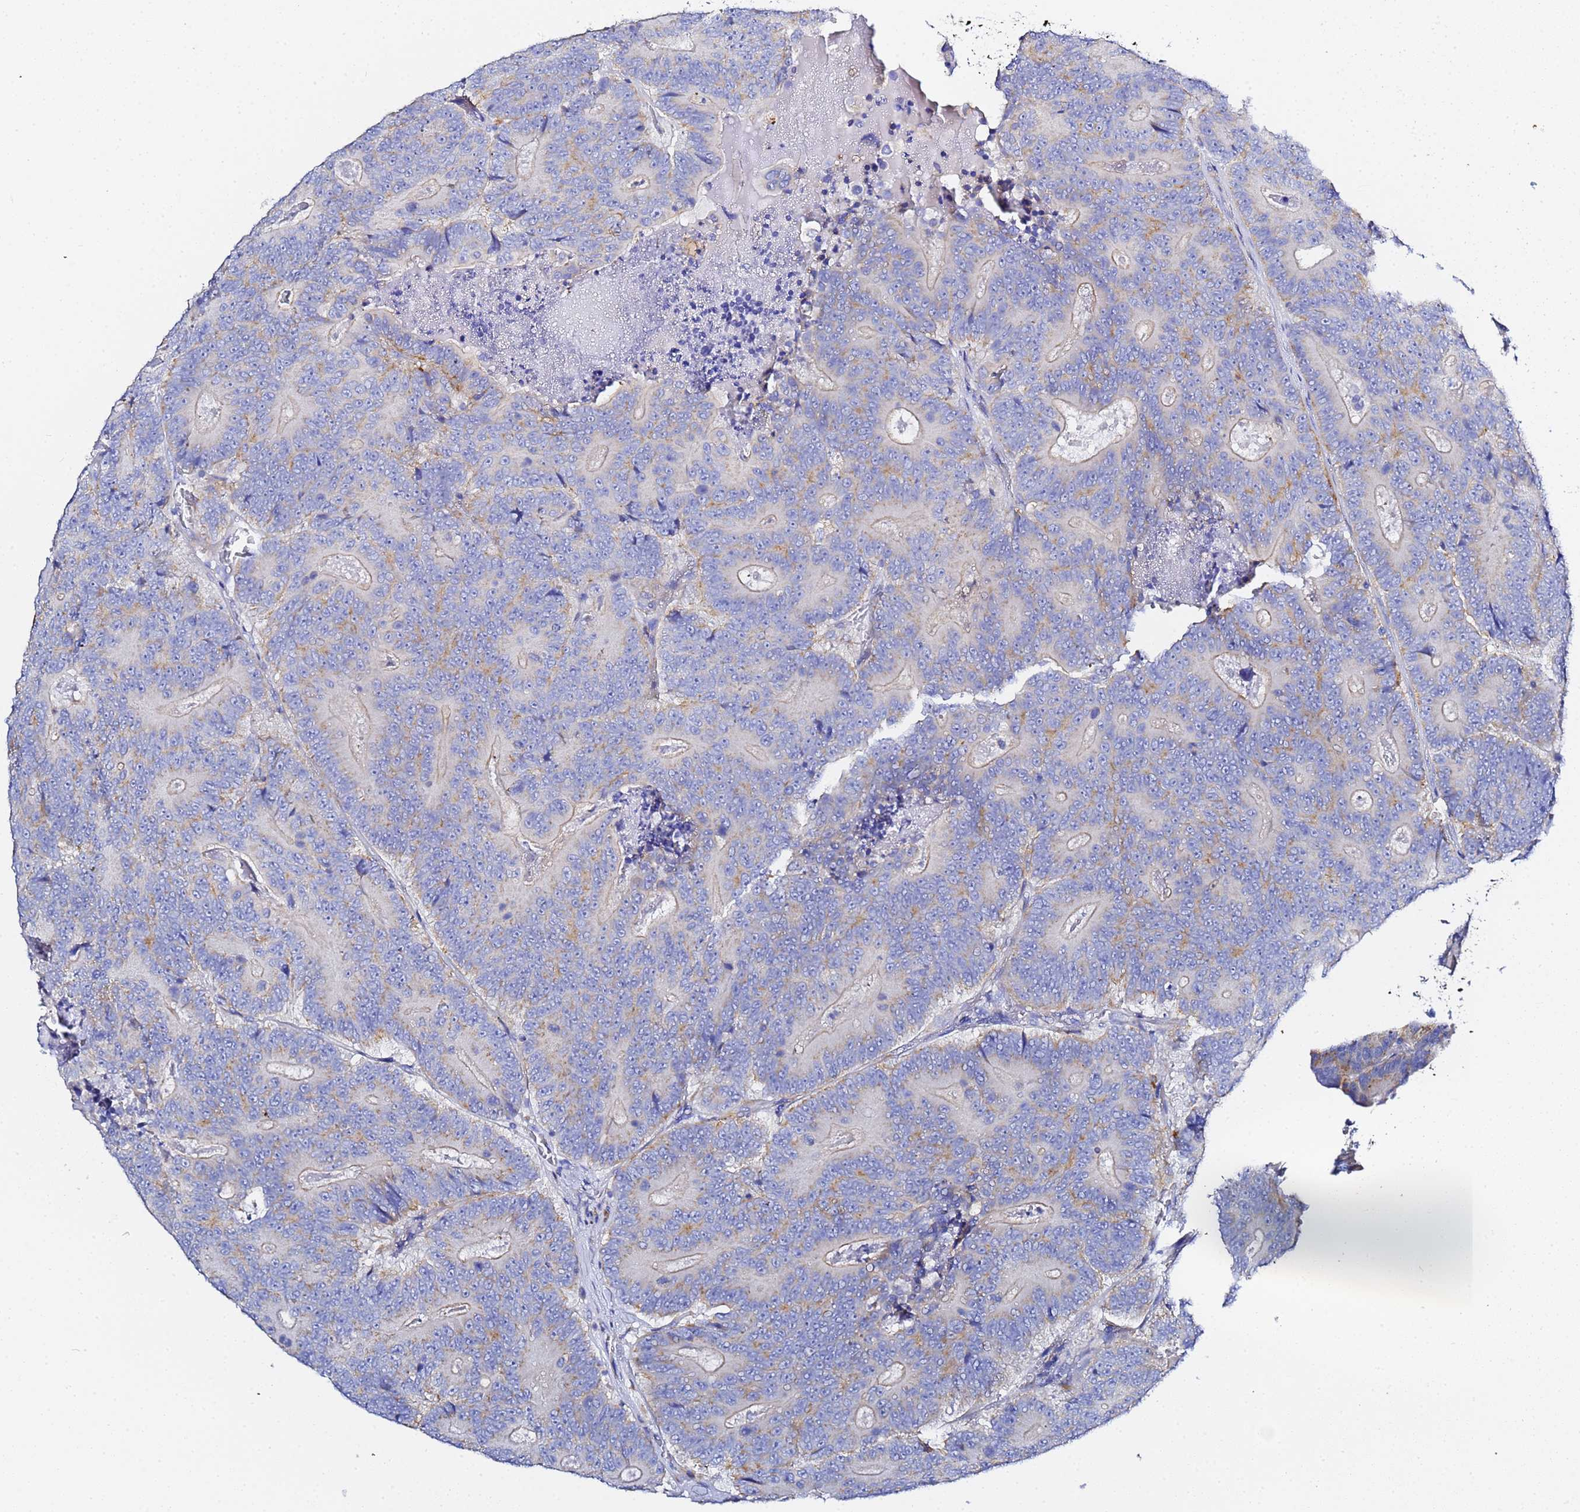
{"staining": {"intensity": "moderate", "quantity": "<25%", "location": "cytoplasmic/membranous"}, "tissue": "colorectal cancer", "cell_type": "Tumor cells", "image_type": "cancer", "snomed": [{"axis": "morphology", "description": "Adenocarcinoma, NOS"}, {"axis": "topography", "description": "Colon"}], "caption": "Protein analysis of adenocarcinoma (colorectal) tissue displays moderate cytoplasmic/membranous staining in about <25% of tumor cells.", "gene": "VTI1B", "patient": {"sex": "male", "age": 83}}